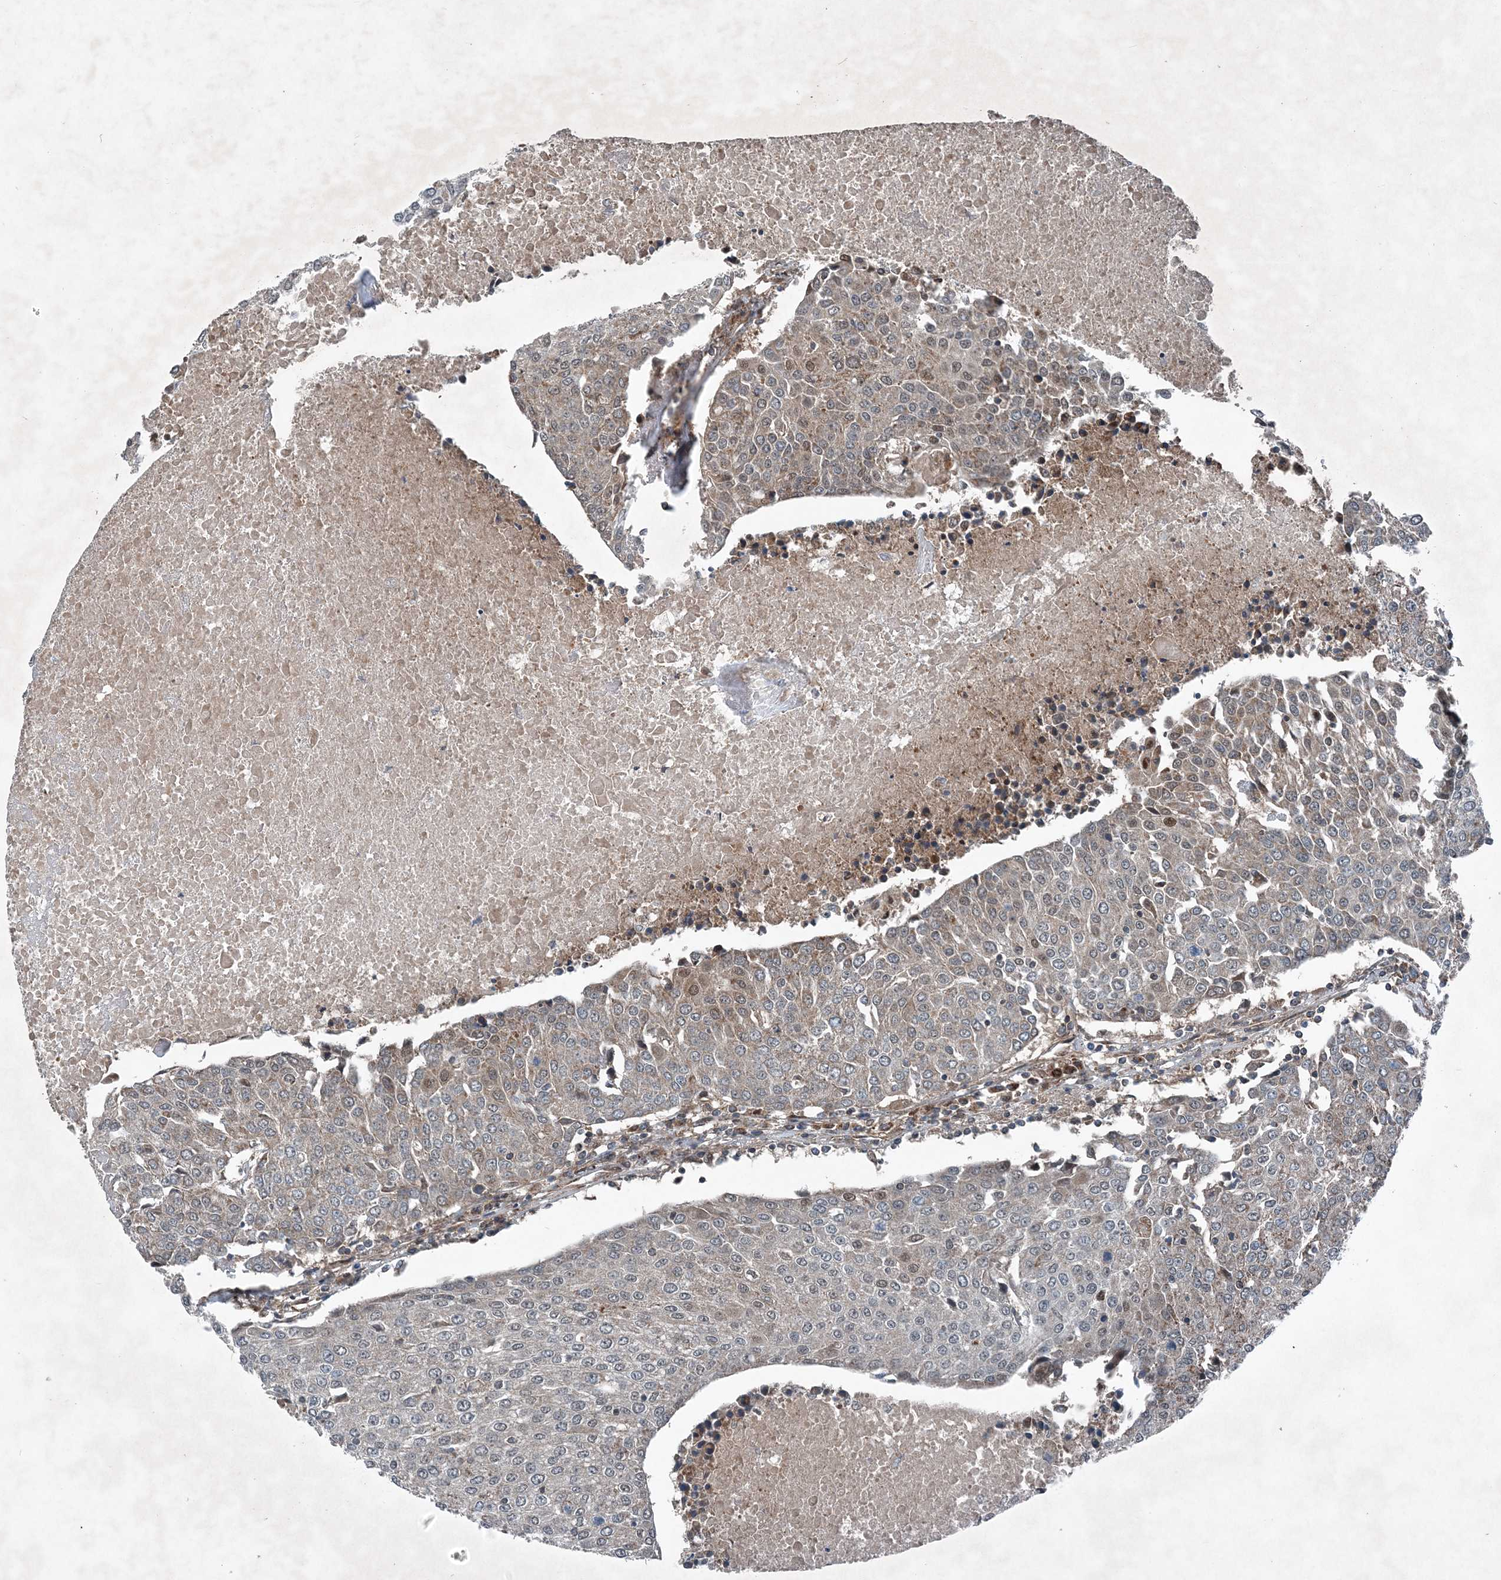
{"staining": {"intensity": "weak", "quantity": "<25%", "location": "cytoplasmic/membranous"}, "tissue": "urothelial cancer", "cell_type": "Tumor cells", "image_type": "cancer", "snomed": [{"axis": "morphology", "description": "Urothelial carcinoma, High grade"}, {"axis": "topography", "description": "Urinary bladder"}], "caption": "Immunohistochemistry image of human urothelial cancer stained for a protein (brown), which shows no staining in tumor cells. Brightfield microscopy of IHC stained with DAB (3,3'-diaminobenzidine) (brown) and hematoxylin (blue), captured at high magnification.", "gene": "NDUFA2", "patient": {"sex": "female", "age": 85}}